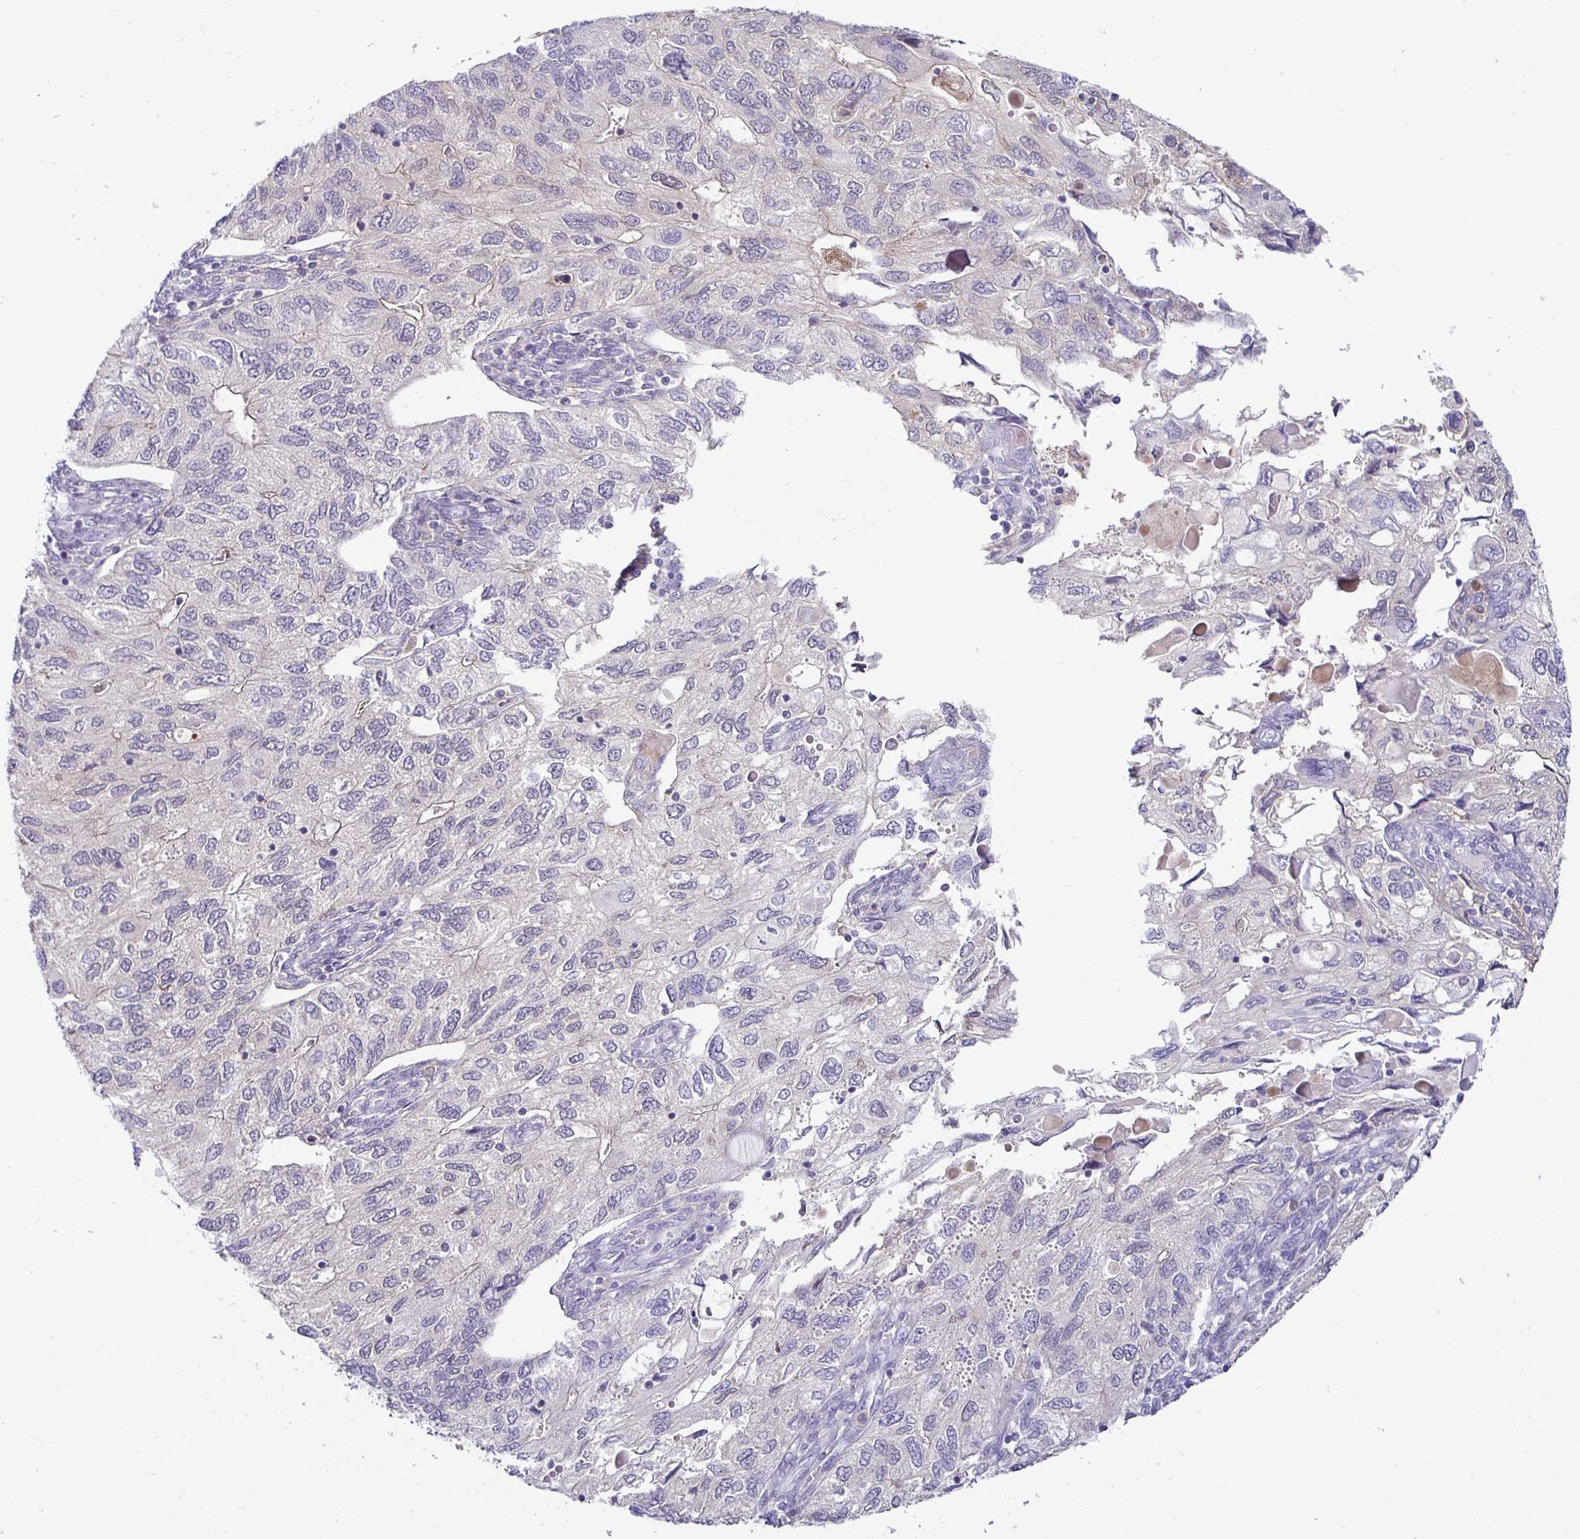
{"staining": {"intensity": "negative", "quantity": "none", "location": "none"}, "tissue": "endometrial cancer", "cell_type": "Tumor cells", "image_type": "cancer", "snomed": [{"axis": "morphology", "description": "Carcinoma, NOS"}, {"axis": "topography", "description": "Uterus"}], "caption": "The histopathology image exhibits no staining of tumor cells in endometrial cancer.", "gene": "SIRPA", "patient": {"sex": "female", "age": 76}}